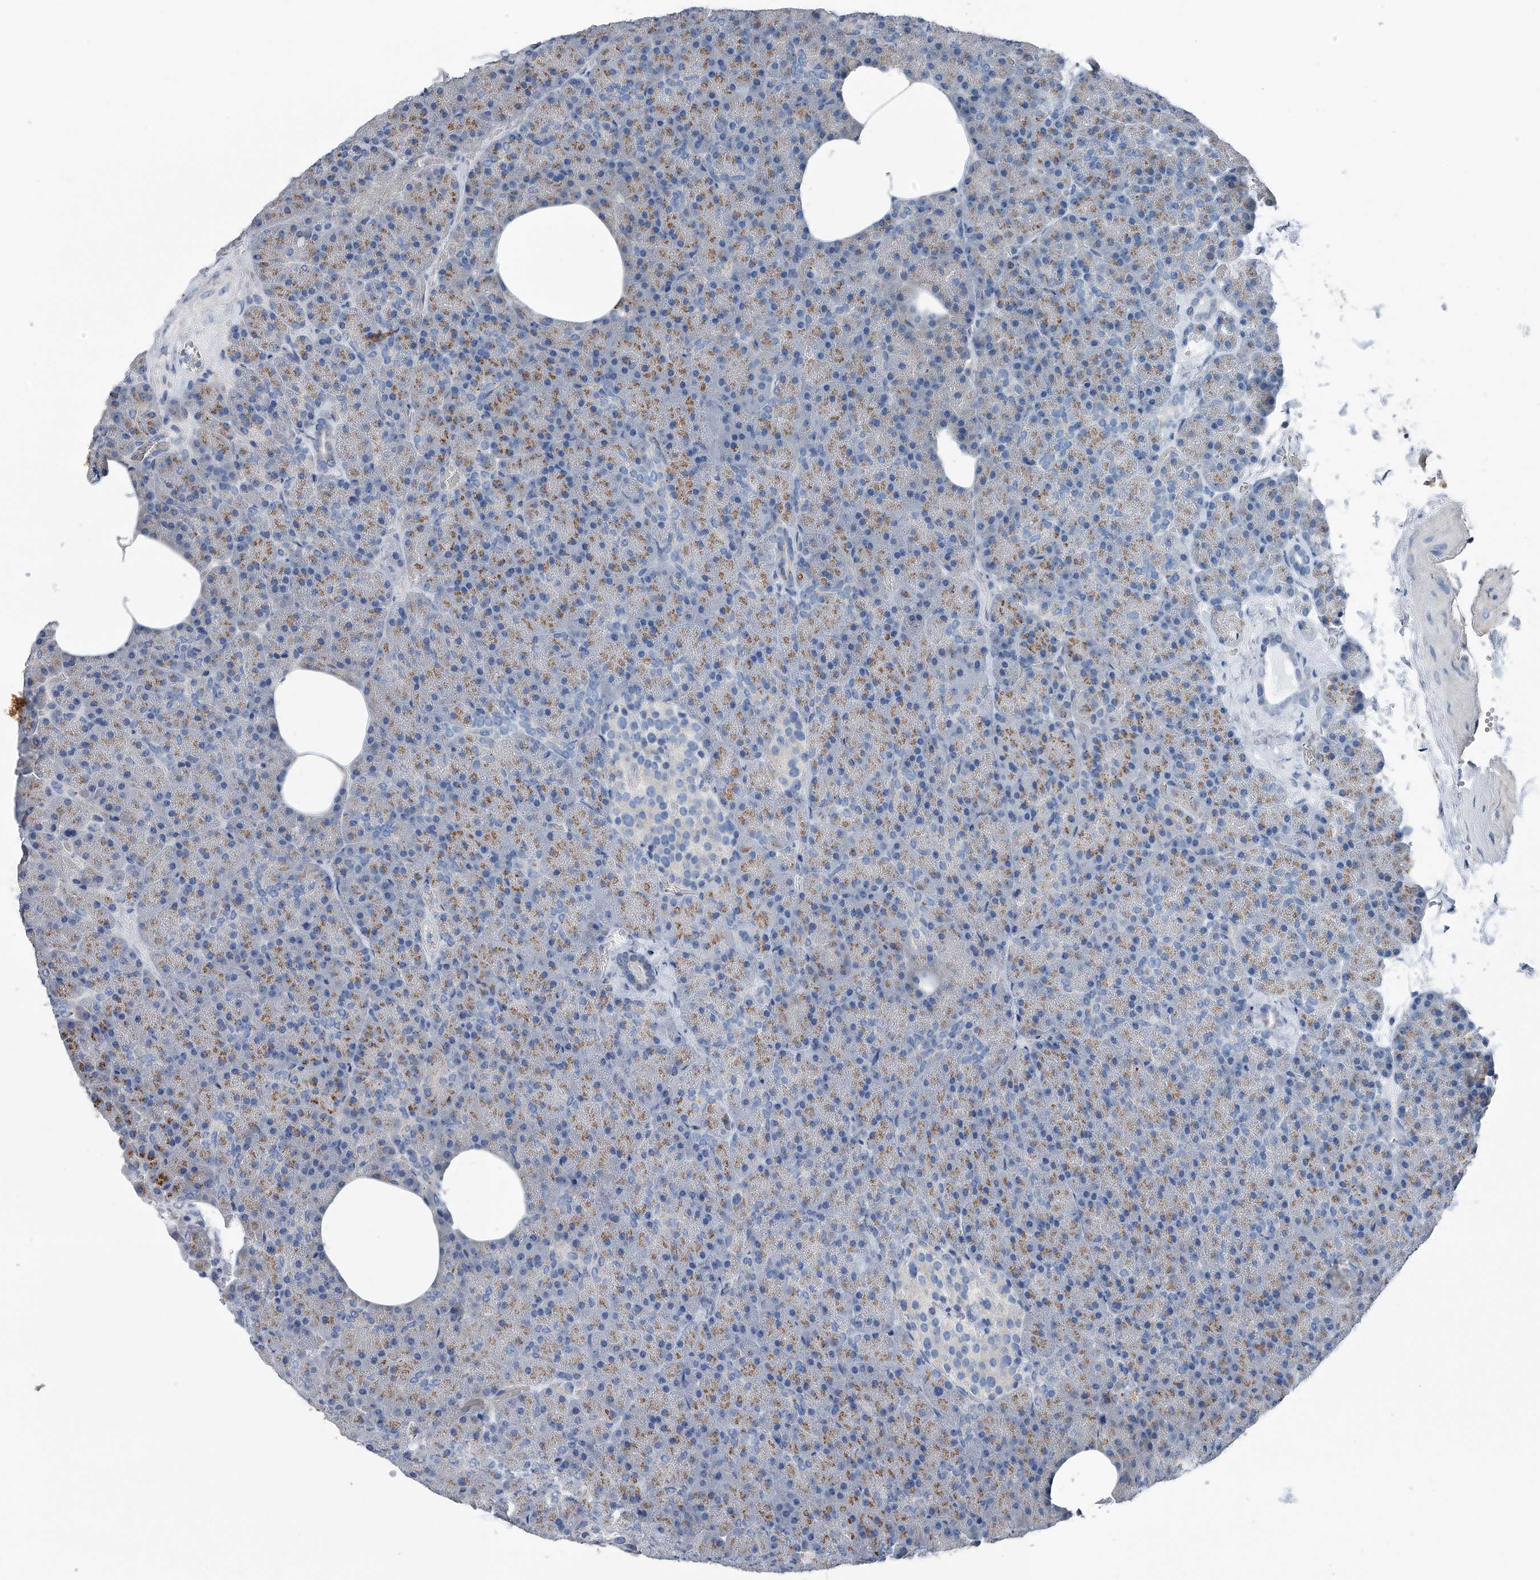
{"staining": {"intensity": "weak", "quantity": "25%-75%", "location": "cytoplasmic/membranous"}, "tissue": "pancreas", "cell_type": "Exocrine glandular cells", "image_type": "normal", "snomed": [{"axis": "morphology", "description": "Normal tissue, NOS"}, {"axis": "morphology", "description": "Carcinoid, malignant, NOS"}, {"axis": "topography", "description": "Pancreas"}], "caption": "Protein expression analysis of normal pancreas demonstrates weak cytoplasmic/membranous positivity in about 25%-75% of exocrine glandular cells.", "gene": "ZNF772", "patient": {"sex": "female", "age": 35}}